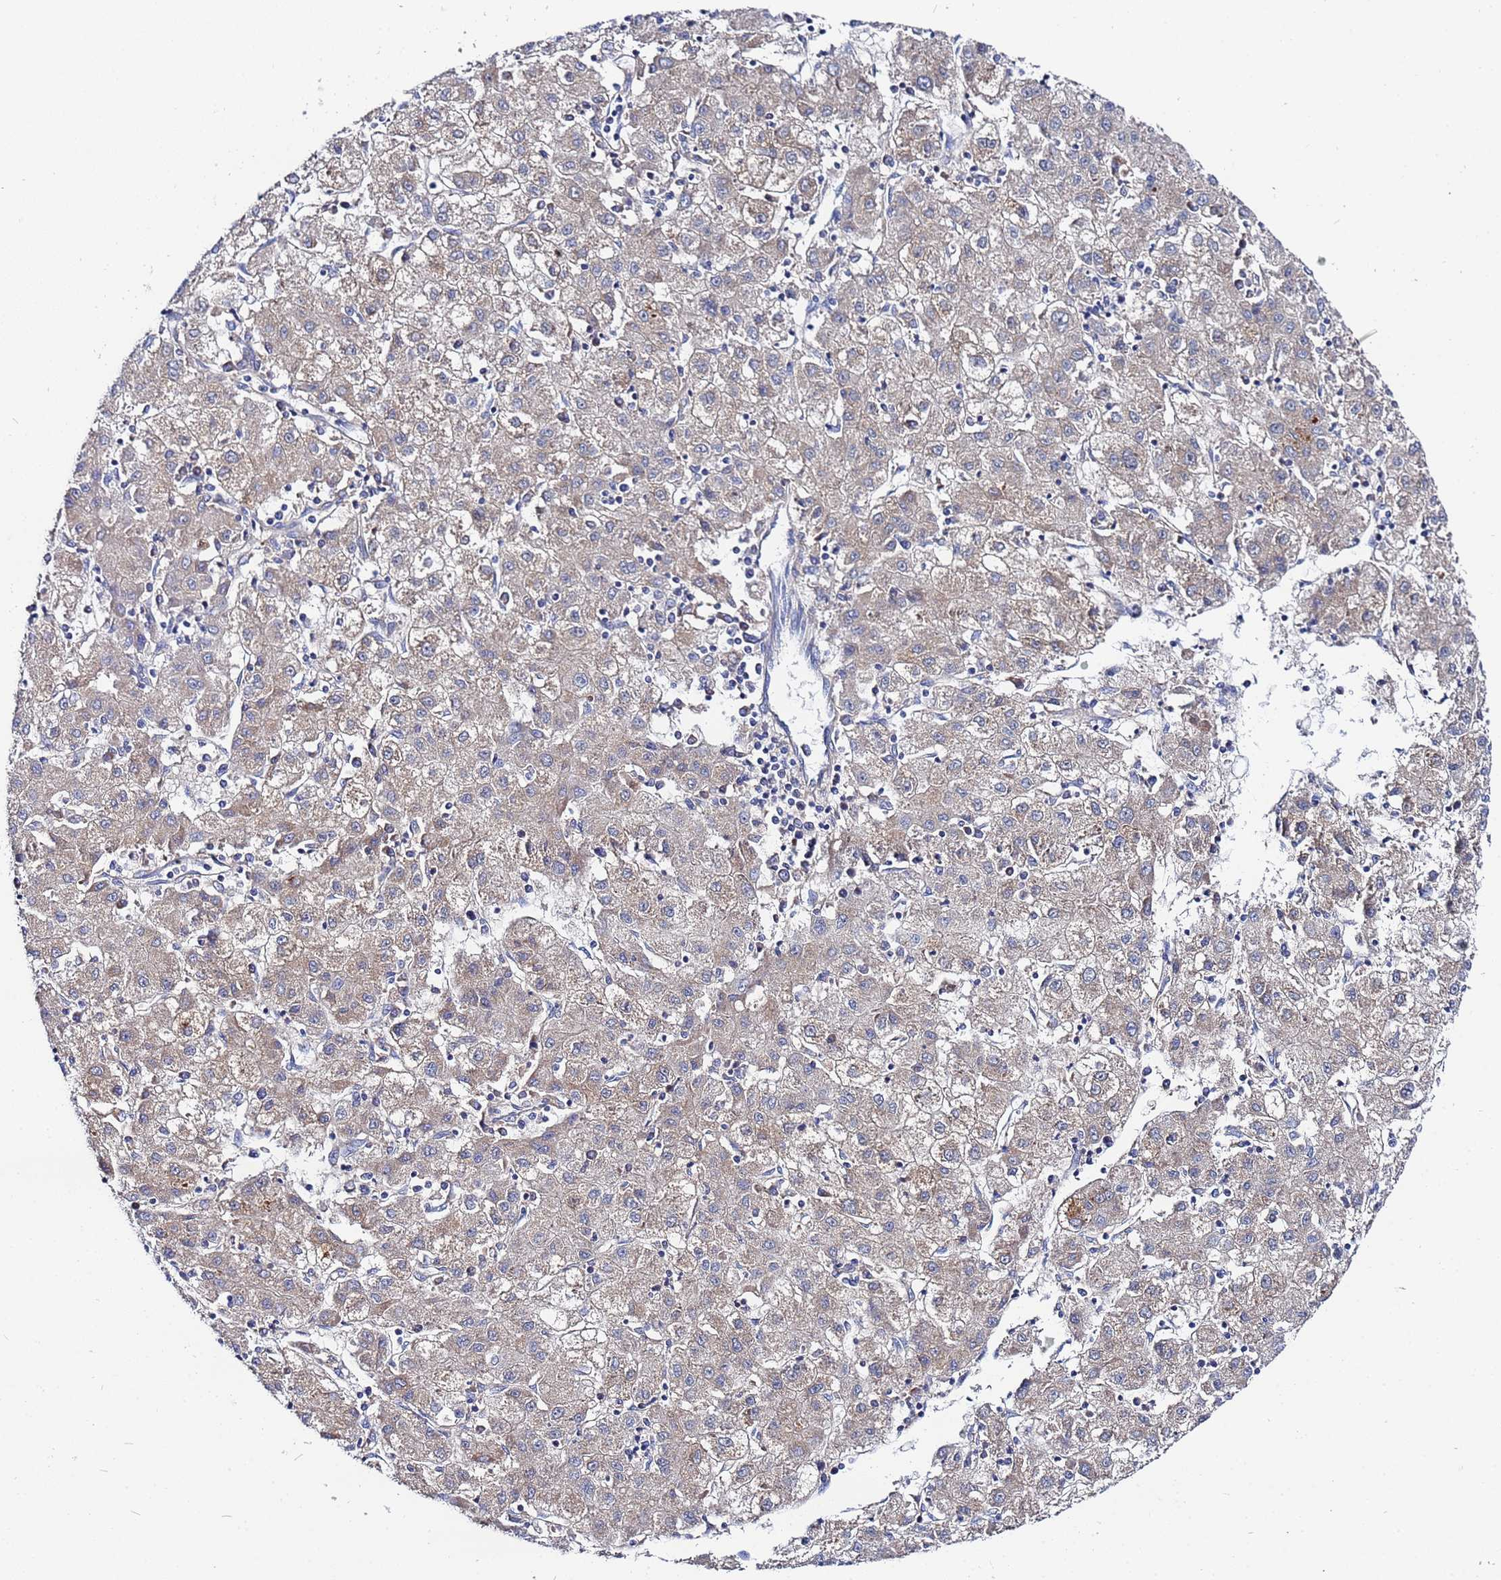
{"staining": {"intensity": "weak", "quantity": "25%-75%", "location": "cytoplasmic/membranous"}, "tissue": "liver cancer", "cell_type": "Tumor cells", "image_type": "cancer", "snomed": [{"axis": "morphology", "description": "Carcinoma, Hepatocellular, NOS"}, {"axis": "topography", "description": "Liver"}], "caption": "Immunohistochemical staining of human liver cancer shows low levels of weak cytoplasmic/membranous staining in about 25%-75% of tumor cells.", "gene": "FAHD2A", "patient": {"sex": "male", "age": 72}}